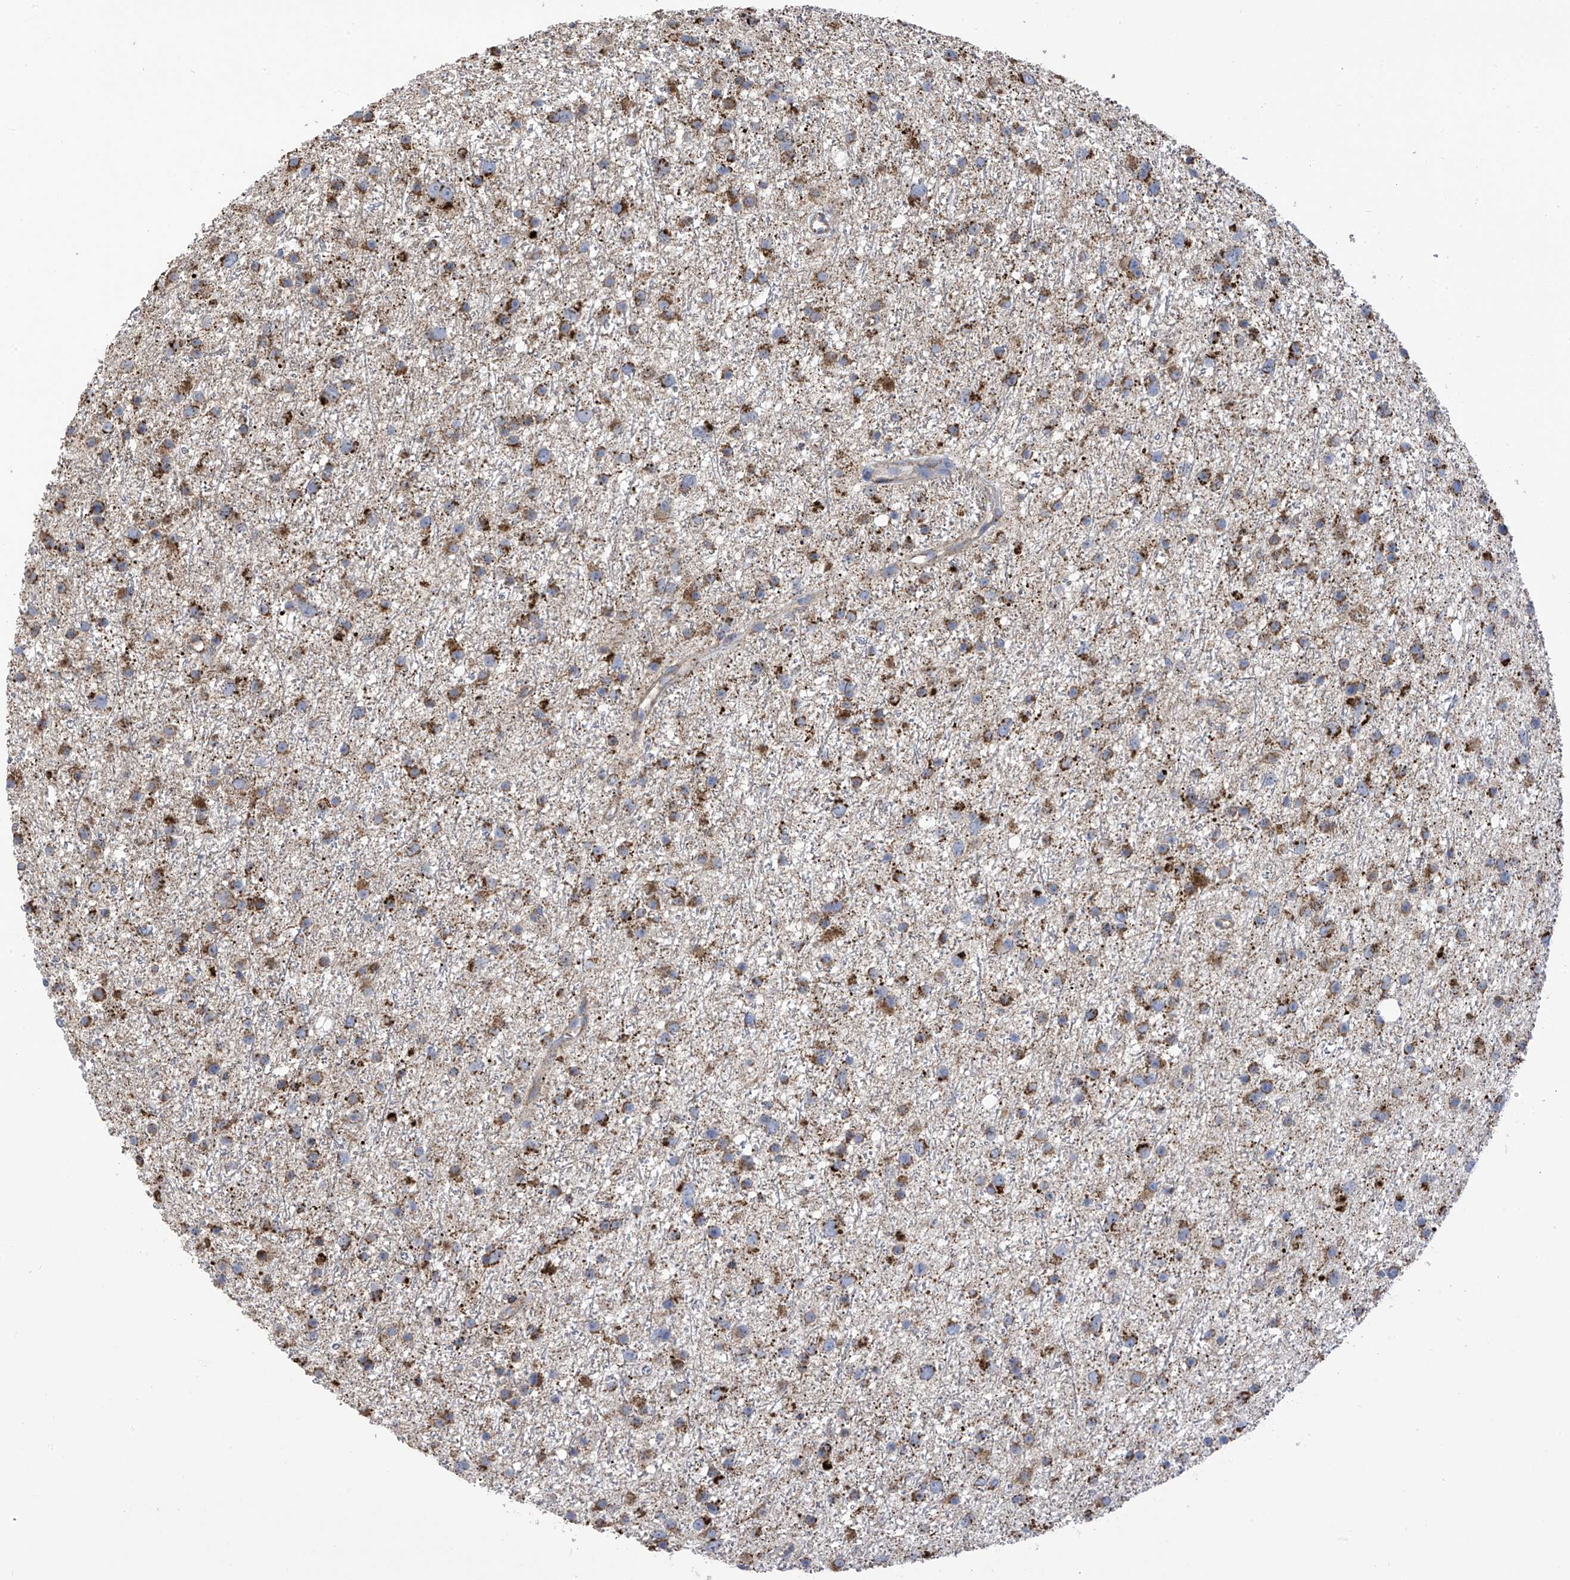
{"staining": {"intensity": "moderate", "quantity": ">75%", "location": "cytoplasmic/membranous"}, "tissue": "glioma", "cell_type": "Tumor cells", "image_type": "cancer", "snomed": [{"axis": "morphology", "description": "Glioma, malignant, Low grade"}, {"axis": "topography", "description": "Cerebral cortex"}], "caption": "Protein staining reveals moderate cytoplasmic/membranous positivity in approximately >75% of tumor cells in glioma. The staining is performed using DAB brown chromogen to label protein expression. The nuclei are counter-stained blue using hematoxylin.", "gene": "PNPT1", "patient": {"sex": "female", "age": 39}}